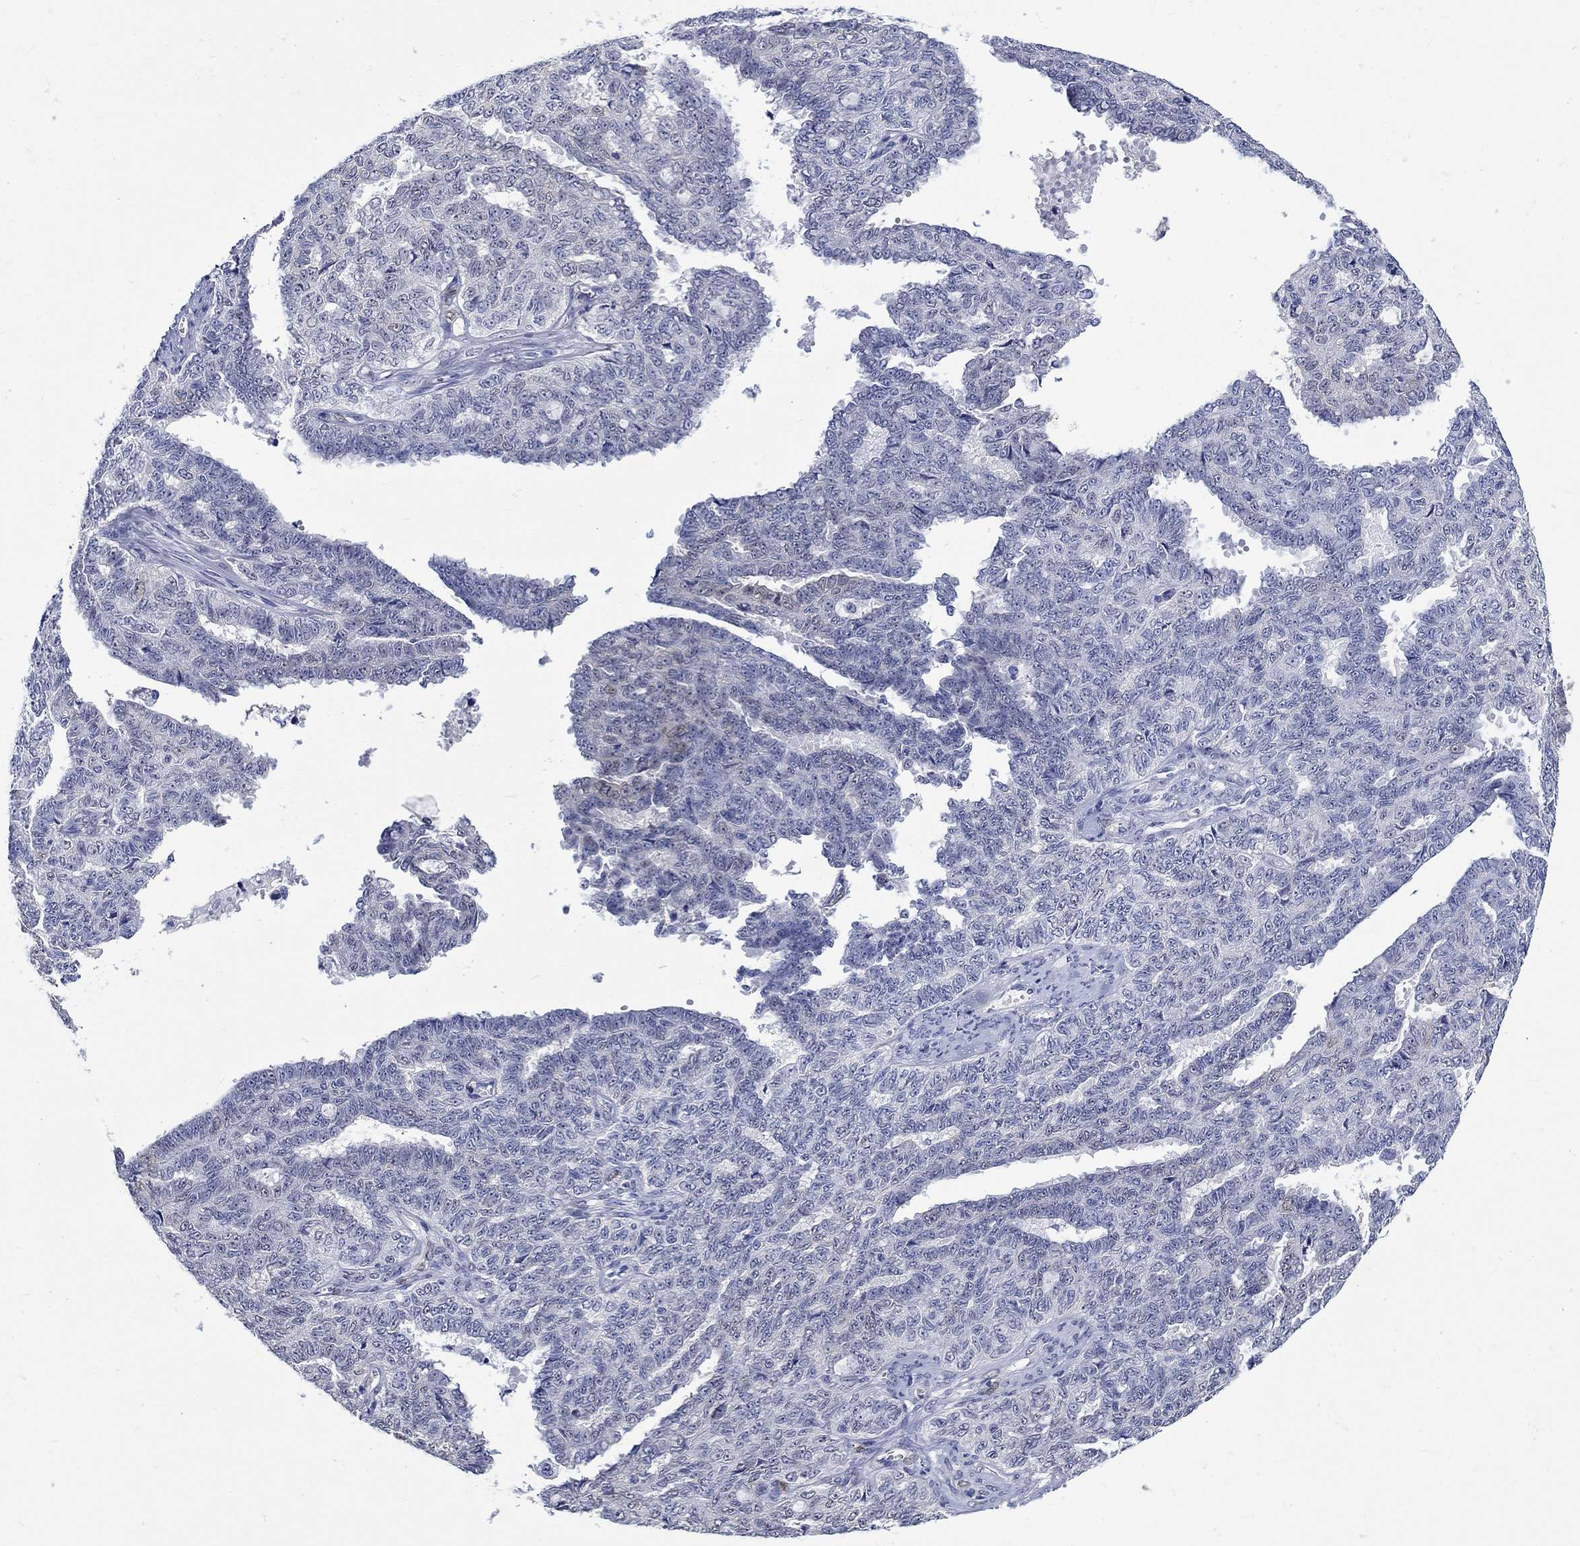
{"staining": {"intensity": "negative", "quantity": "none", "location": "none"}, "tissue": "ovarian cancer", "cell_type": "Tumor cells", "image_type": "cancer", "snomed": [{"axis": "morphology", "description": "Cystadenocarcinoma, serous, NOS"}, {"axis": "topography", "description": "Ovary"}], "caption": "Immunohistochemical staining of human ovarian cancer demonstrates no significant expression in tumor cells.", "gene": "MSI1", "patient": {"sex": "female", "age": 71}}